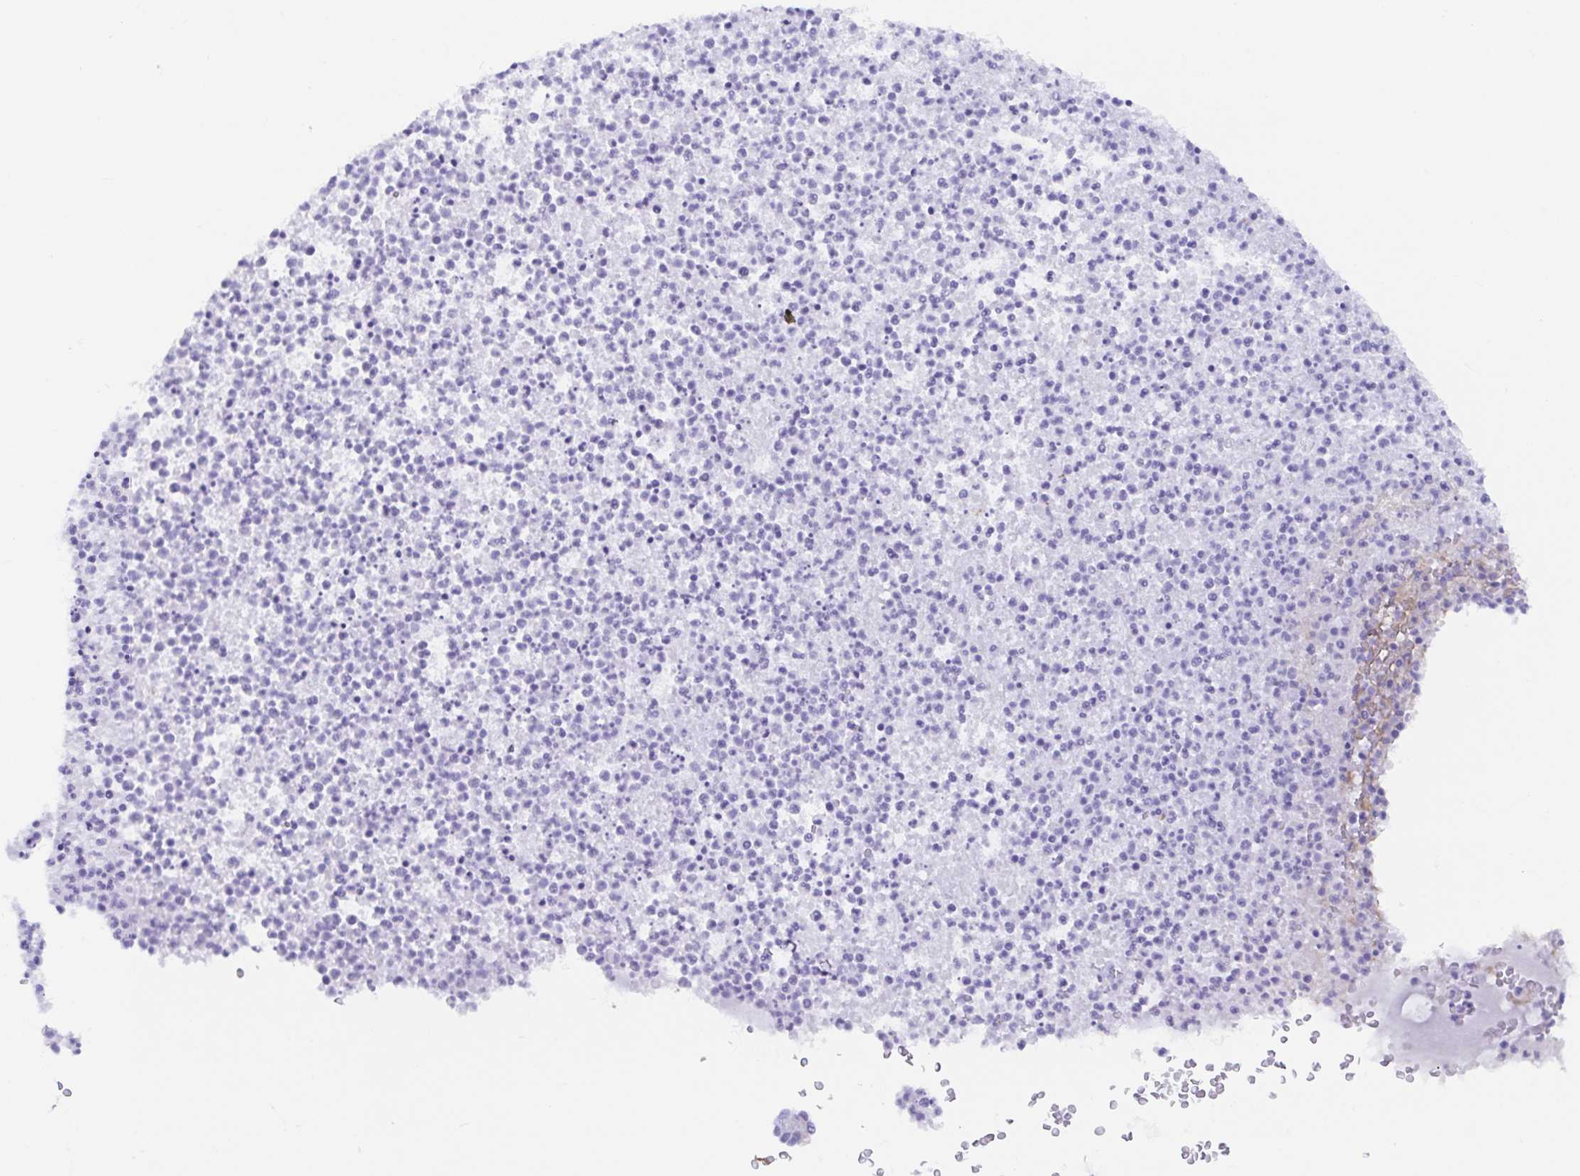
{"staining": {"intensity": "negative", "quantity": "none", "location": "none"}, "tissue": "bronchus", "cell_type": "Respiratory epithelial cells", "image_type": "normal", "snomed": [{"axis": "morphology", "description": "Normal tissue, NOS"}, {"axis": "topography", "description": "Cartilage tissue"}, {"axis": "topography", "description": "Bronchus"}], "caption": "DAB (3,3'-diaminobenzidine) immunohistochemical staining of normal bronchus exhibits no significant positivity in respiratory epithelial cells.", "gene": "GKN1", "patient": {"sex": "male", "age": 56}}